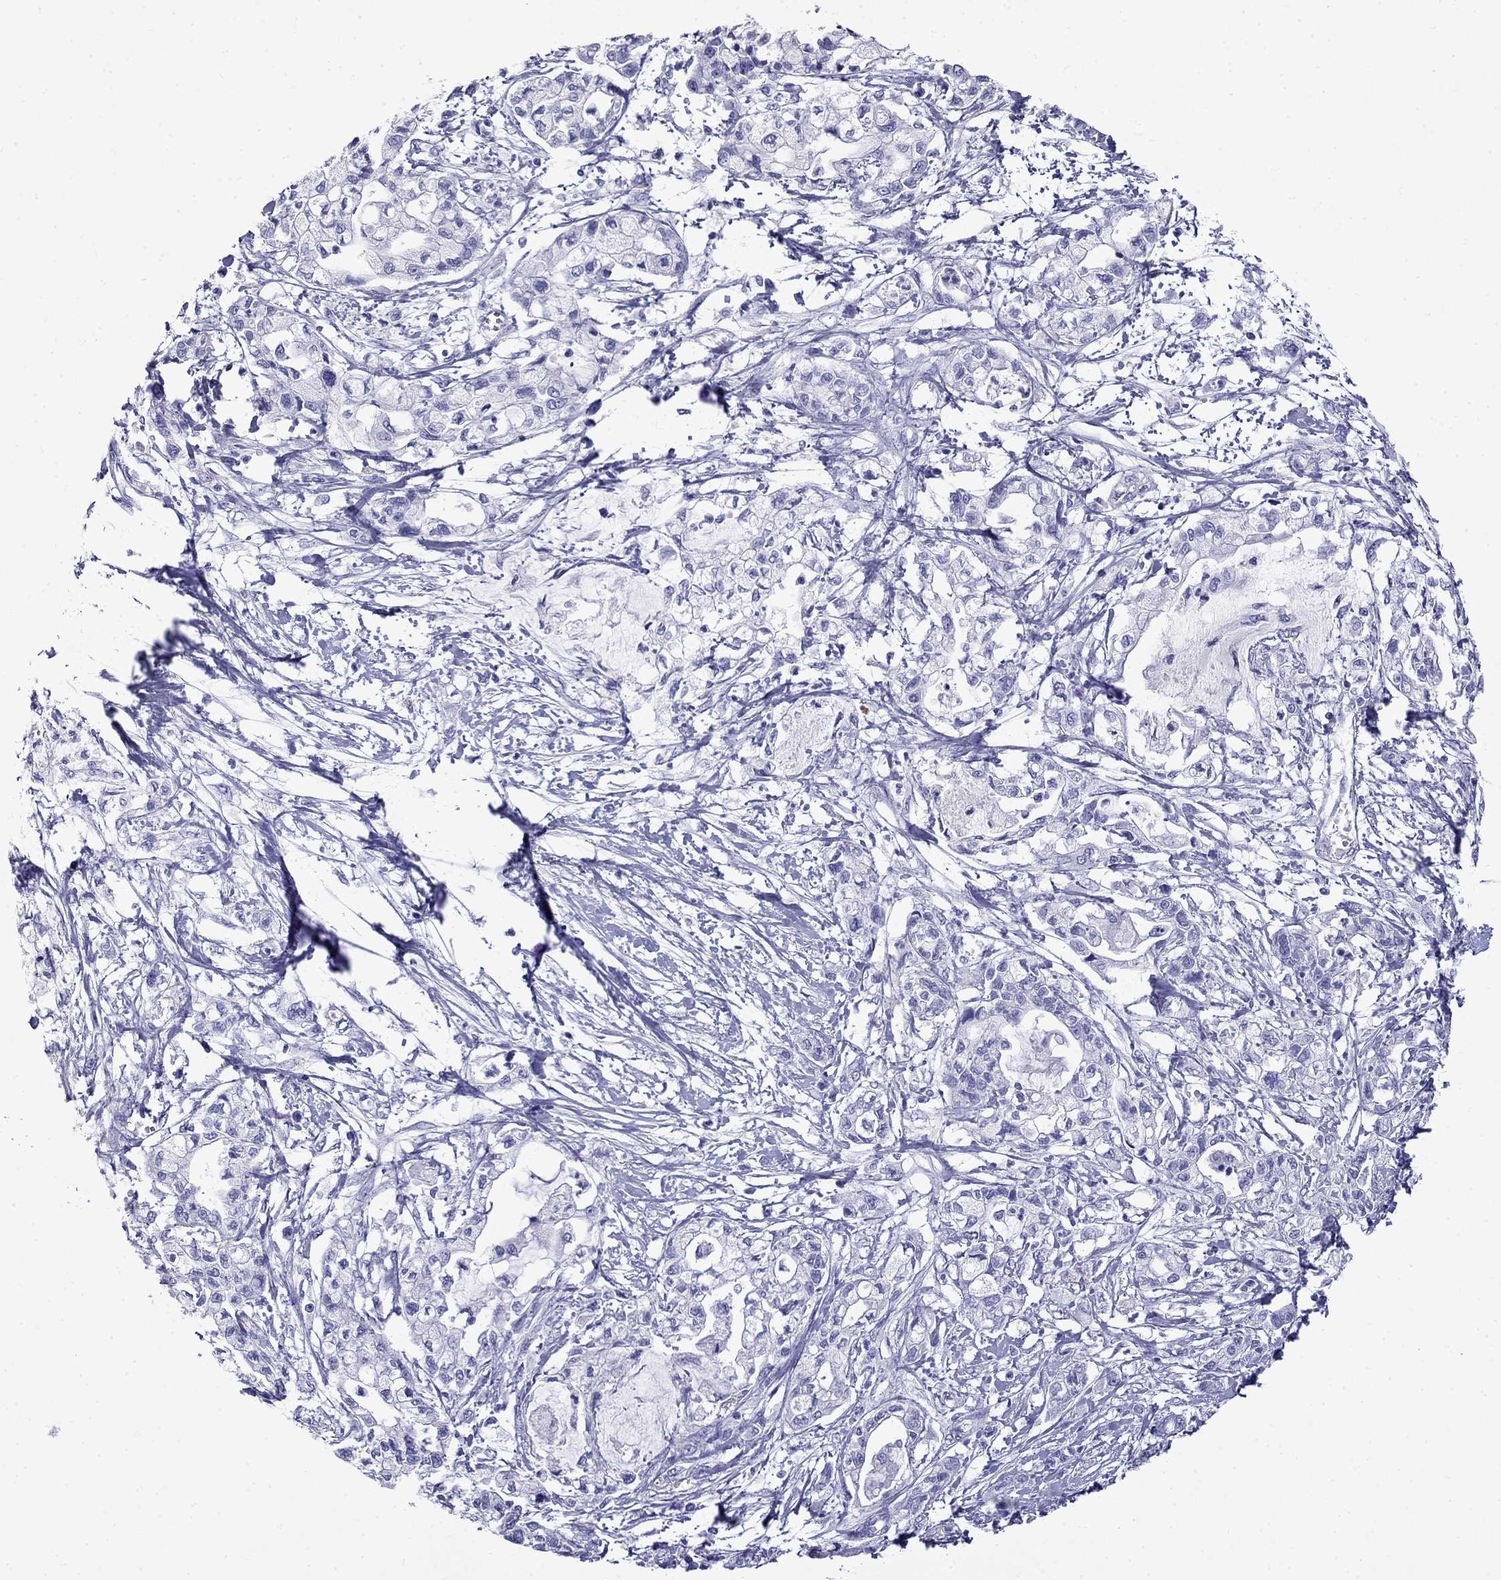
{"staining": {"intensity": "negative", "quantity": "none", "location": "none"}, "tissue": "pancreatic cancer", "cell_type": "Tumor cells", "image_type": "cancer", "snomed": [{"axis": "morphology", "description": "Adenocarcinoma, NOS"}, {"axis": "topography", "description": "Pancreas"}], "caption": "There is no significant staining in tumor cells of adenocarcinoma (pancreatic). (Stains: DAB (3,3'-diaminobenzidine) immunohistochemistry (IHC) with hematoxylin counter stain, Microscopy: brightfield microscopy at high magnification).", "gene": "MYO15A", "patient": {"sex": "male", "age": 54}}